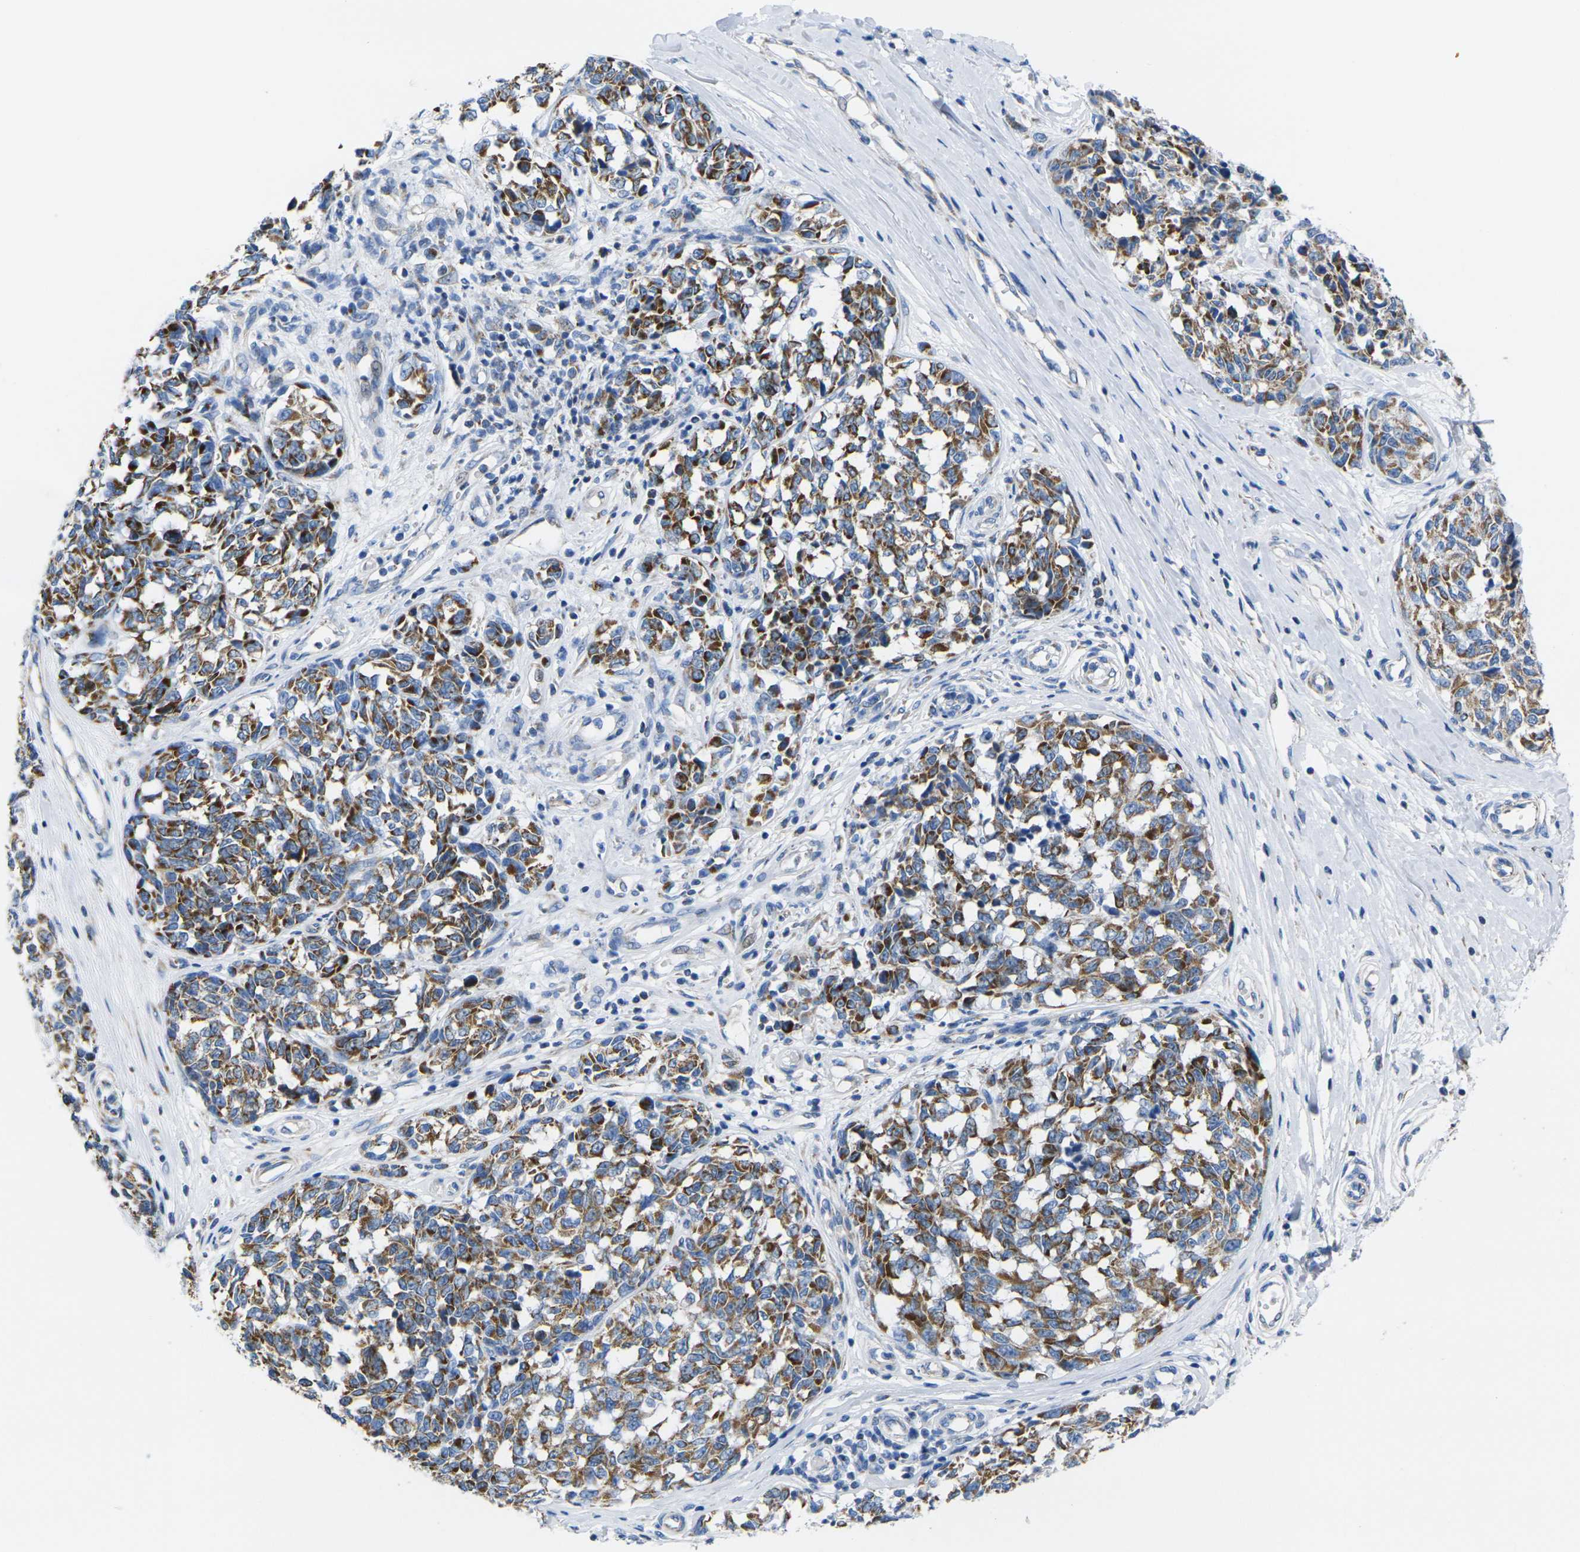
{"staining": {"intensity": "strong", "quantity": ">75%", "location": "cytoplasmic/membranous"}, "tissue": "melanoma", "cell_type": "Tumor cells", "image_type": "cancer", "snomed": [{"axis": "morphology", "description": "Malignant melanoma, NOS"}, {"axis": "topography", "description": "Skin"}], "caption": "Immunohistochemical staining of melanoma shows high levels of strong cytoplasmic/membranous protein staining in approximately >75% of tumor cells. (DAB (3,3'-diaminobenzidine) = brown stain, brightfield microscopy at high magnification).", "gene": "TMEM204", "patient": {"sex": "female", "age": 64}}